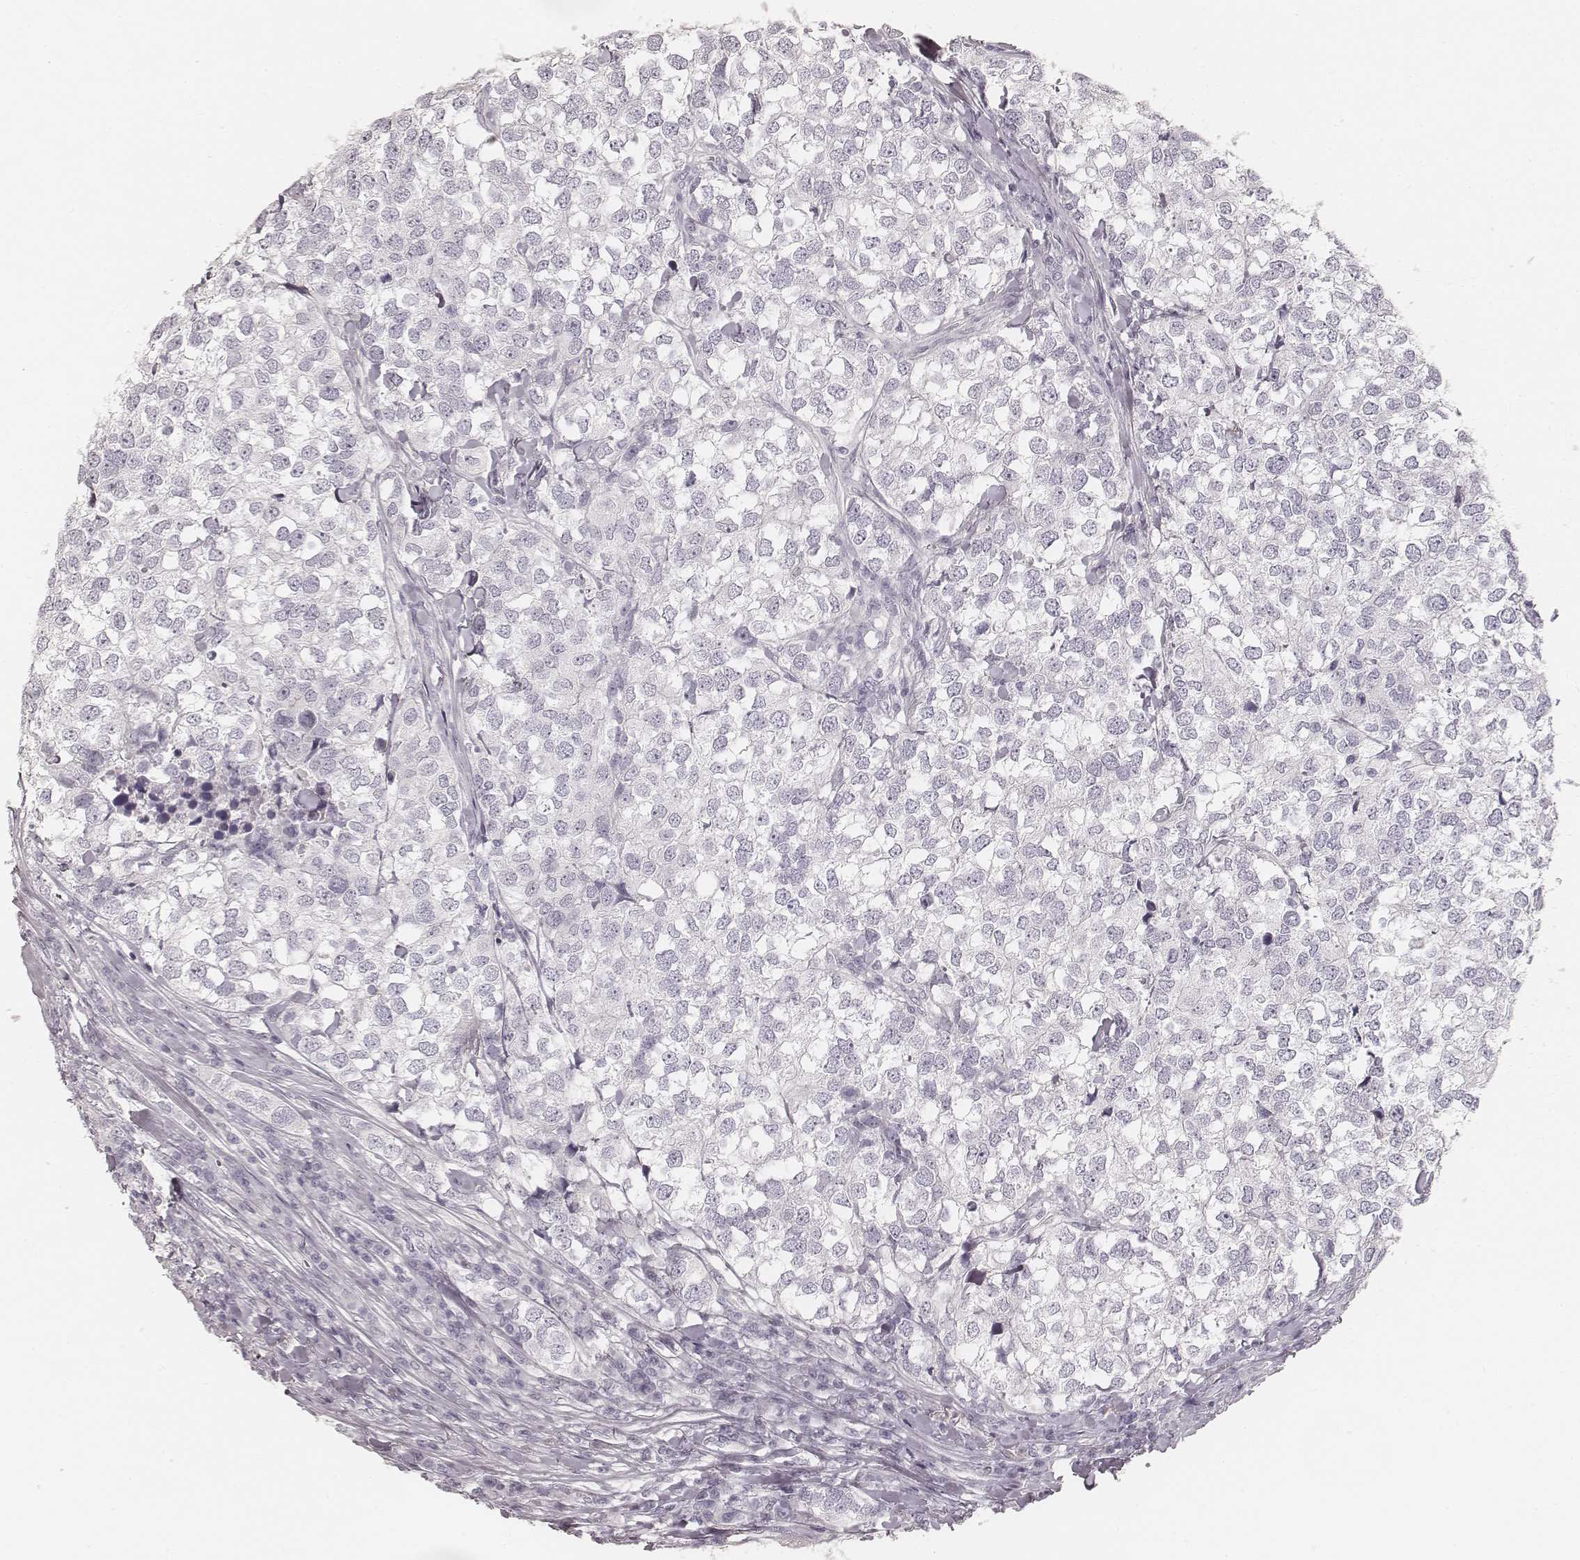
{"staining": {"intensity": "negative", "quantity": "none", "location": "none"}, "tissue": "breast cancer", "cell_type": "Tumor cells", "image_type": "cancer", "snomed": [{"axis": "morphology", "description": "Duct carcinoma"}, {"axis": "topography", "description": "Breast"}], "caption": "Image shows no protein staining in tumor cells of breast cancer tissue.", "gene": "HNF4G", "patient": {"sex": "female", "age": 30}}